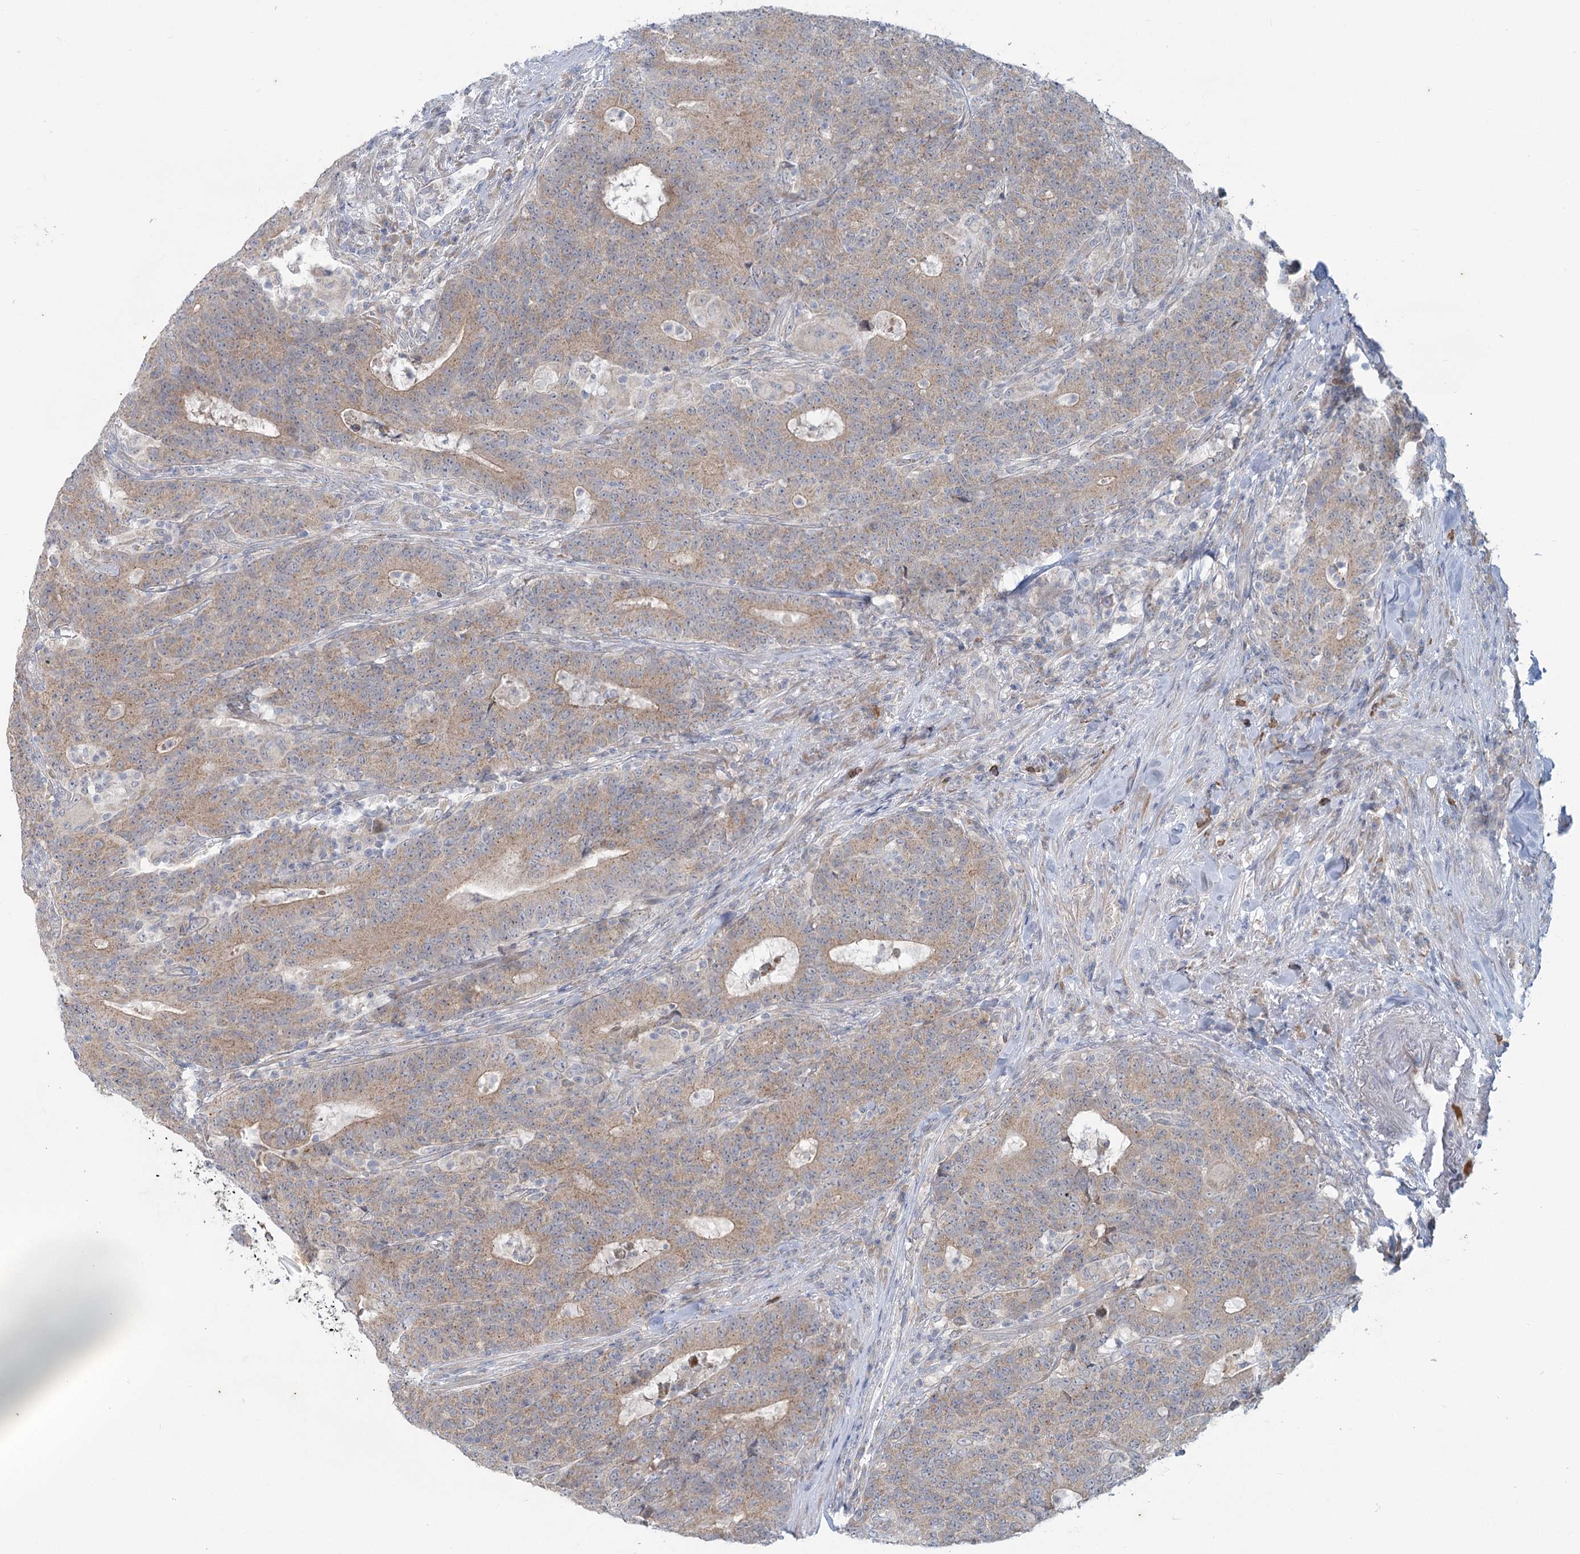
{"staining": {"intensity": "weak", "quantity": ">75%", "location": "cytoplasmic/membranous"}, "tissue": "colorectal cancer", "cell_type": "Tumor cells", "image_type": "cancer", "snomed": [{"axis": "morphology", "description": "Normal tissue, NOS"}, {"axis": "morphology", "description": "Adenocarcinoma, NOS"}, {"axis": "topography", "description": "Colon"}], "caption": "Immunohistochemical staining of adenocarcinoma (colorectal) shows low levels of weak cytoplasmic/membranous protein expression in about >75% of tumor cells. Immunohistochemistry stains the protein in brown and the nuclei are stained blue.", "gene": "PLA2G12A", "patient": {"sex": "female", "age": 75}}